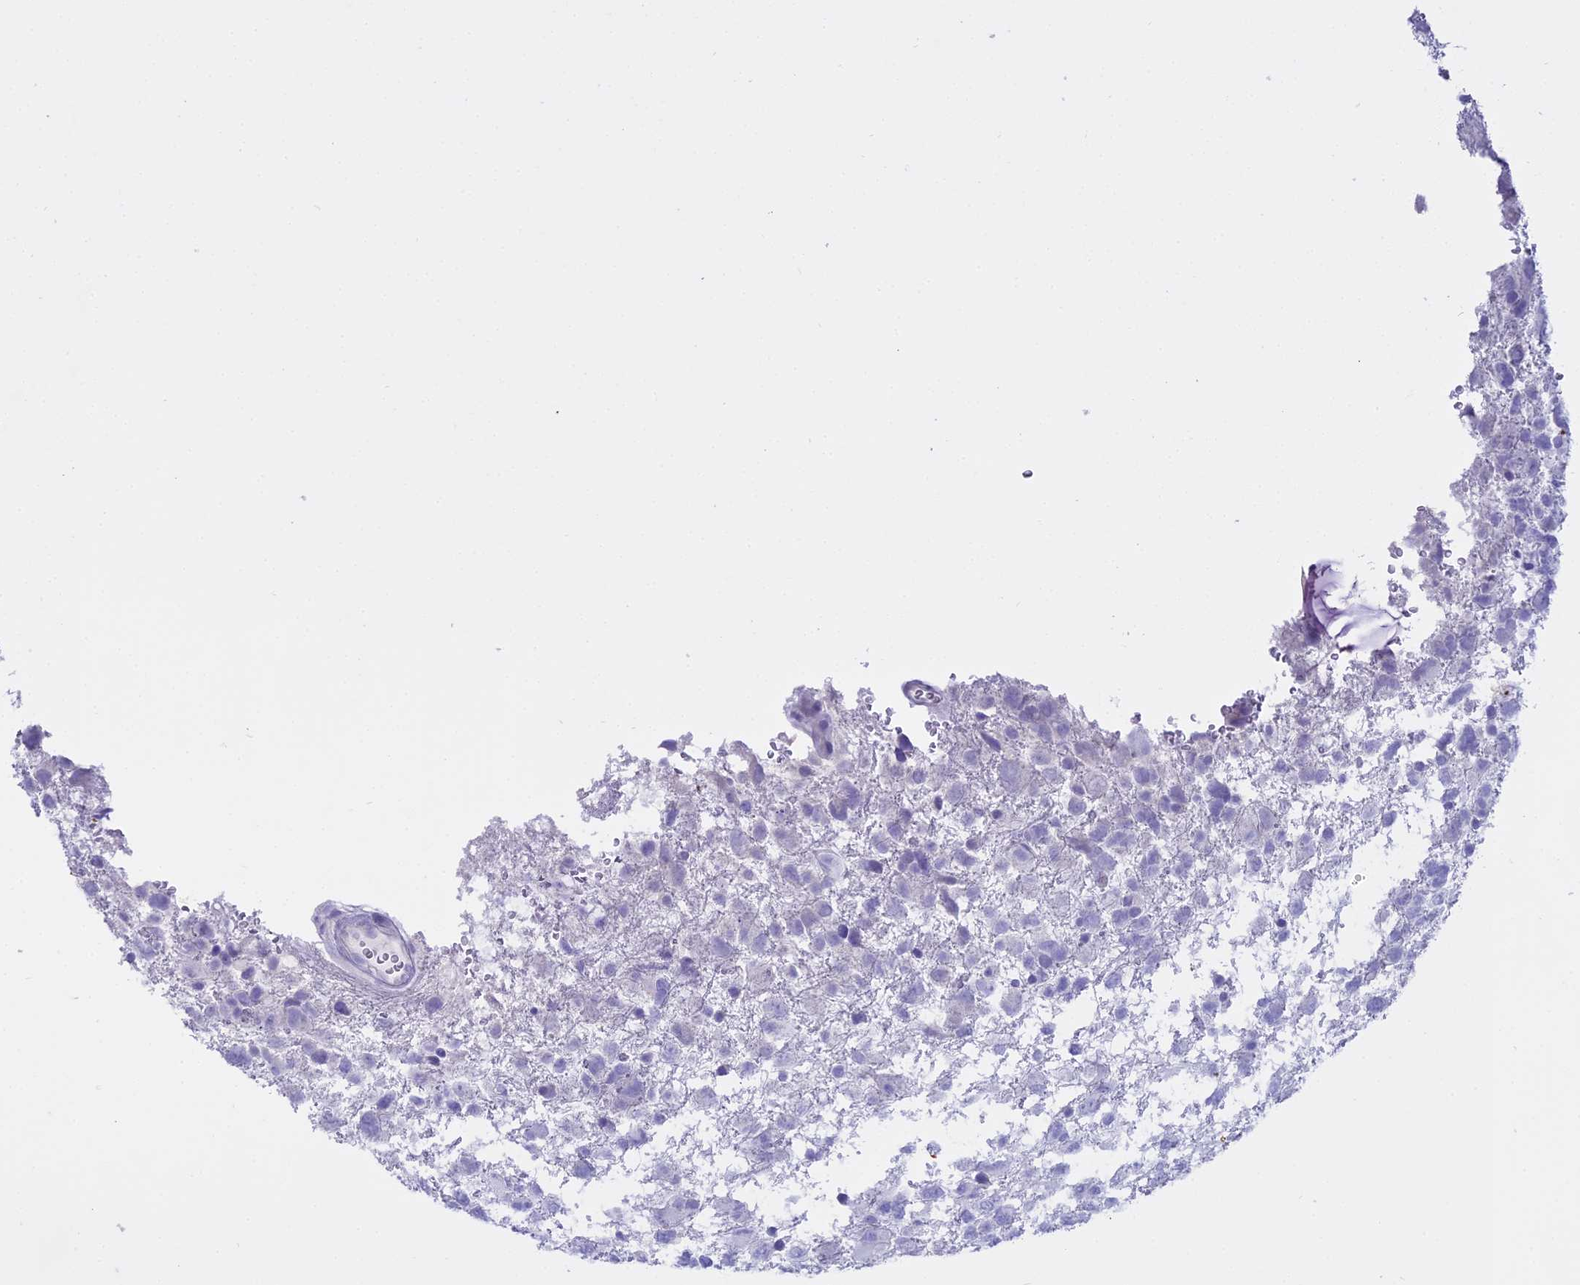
{"staining": {"intensity": "negative", "quantity": "none", "location": "none"}, "tissue": "glioma", "cell_type": "Tumor cells", "image_type": "cancer", "snomed": [{"axis": "morphology", "description": "Glioma, malignant, High grade"}, {"axis": "topography", "description": "Brain"}], "caption": "IHC histopathology image of neoplastic tissue: malignant high-grade glioma stained with DAB (3,3'-diaminobenzidine) displays no significant protein positivity in tumor cells.", "gene": "ALPP", "patient": {"sex": "male", "age": 61}}